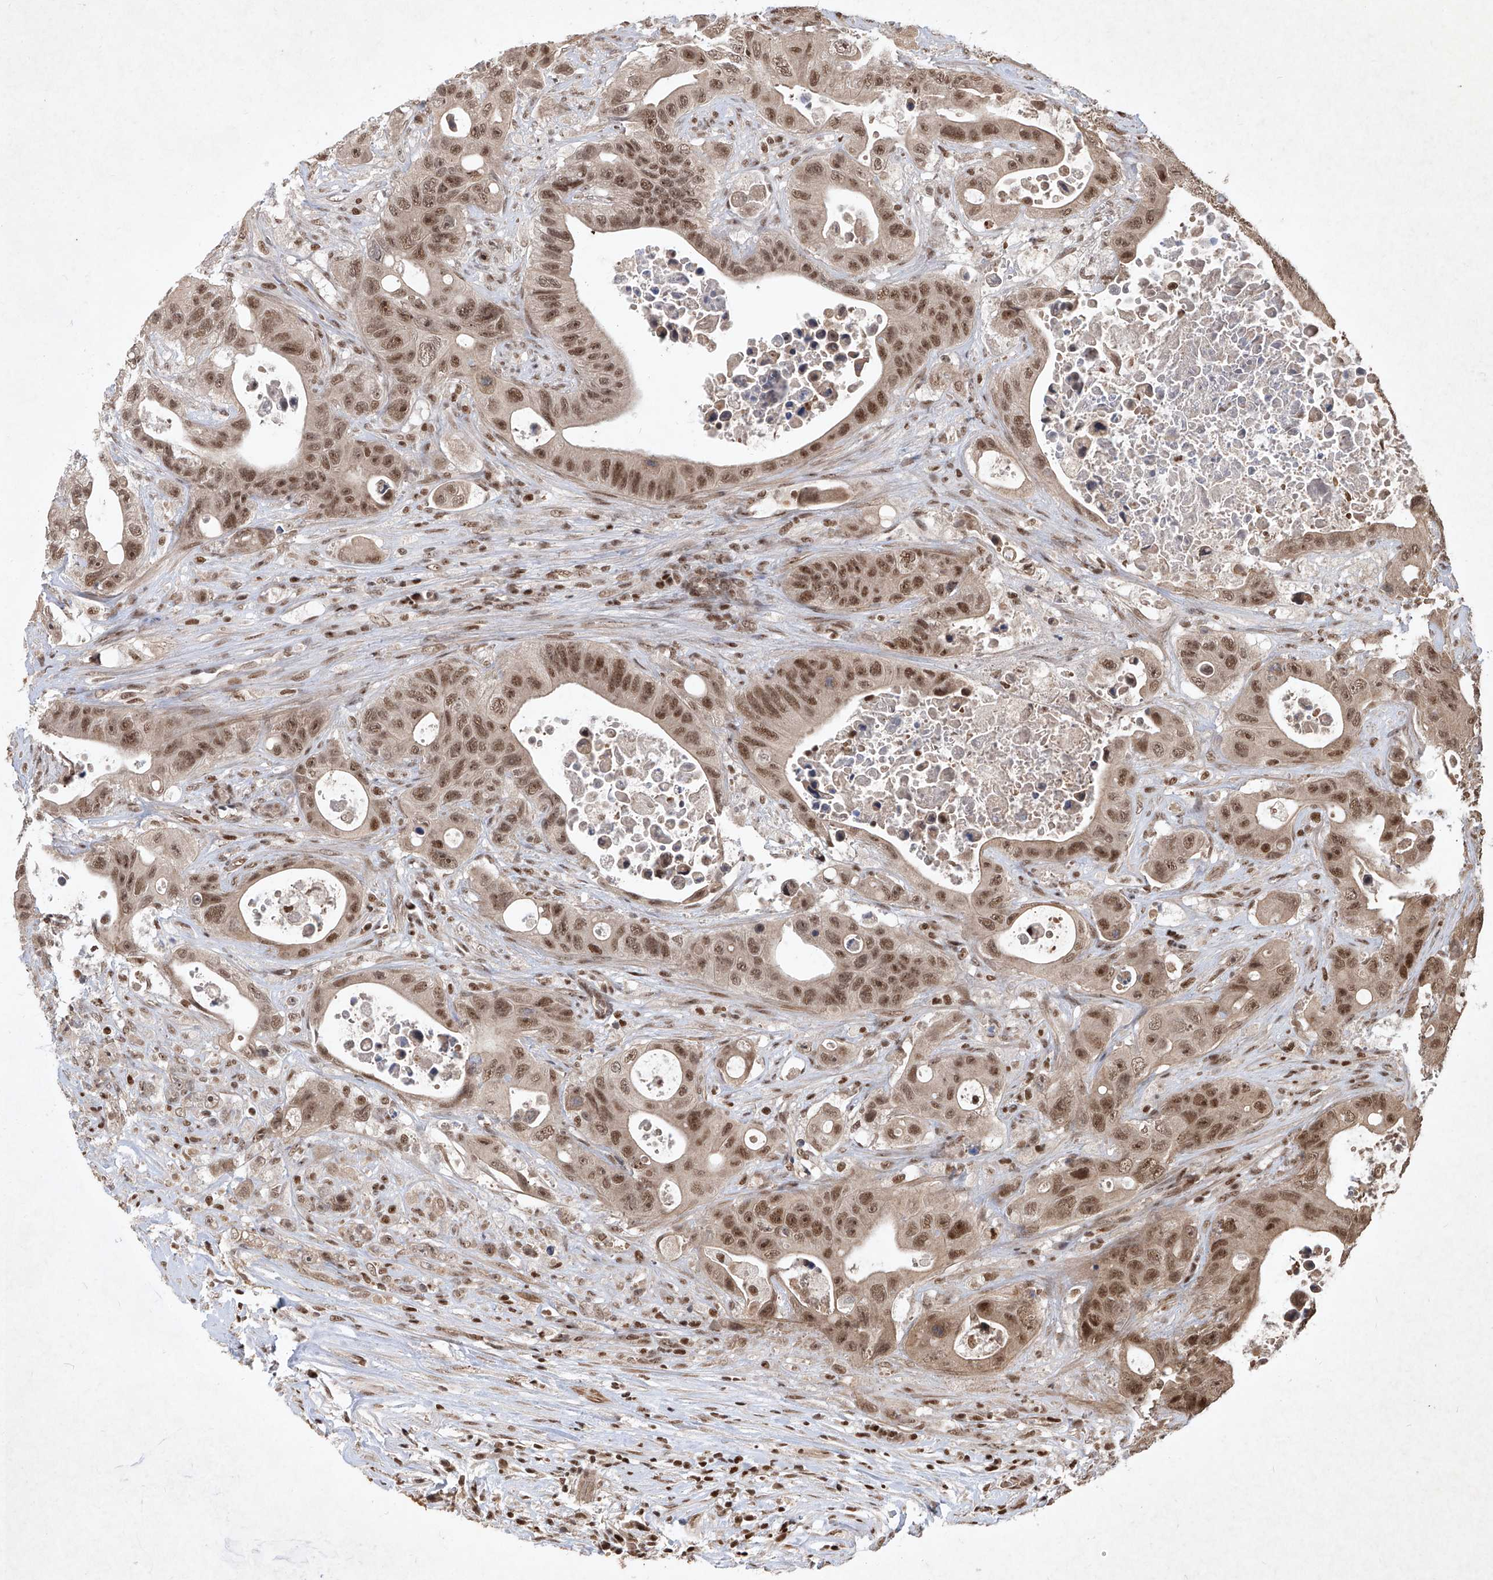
{"staining": {"intensity": "moderate", "quantity": ">75%", "location": "nuclear"}, "tissue": "colorectal cancer", "cell_type": "Tumor cells", "image_type": "cancer", "snomed": [{"axis": "morphology", "description": "Adenocarcinoma, NOS"}, {"axis": "topography", "description": "Colon"}], "caption": "A micrograph of human adenocarcinoma (colorectal) stained for a protein shows moderate nuclear brown staining in tumor cells.", "gene": "IRF2", "patient": {"sex": "female", "age": 46}}